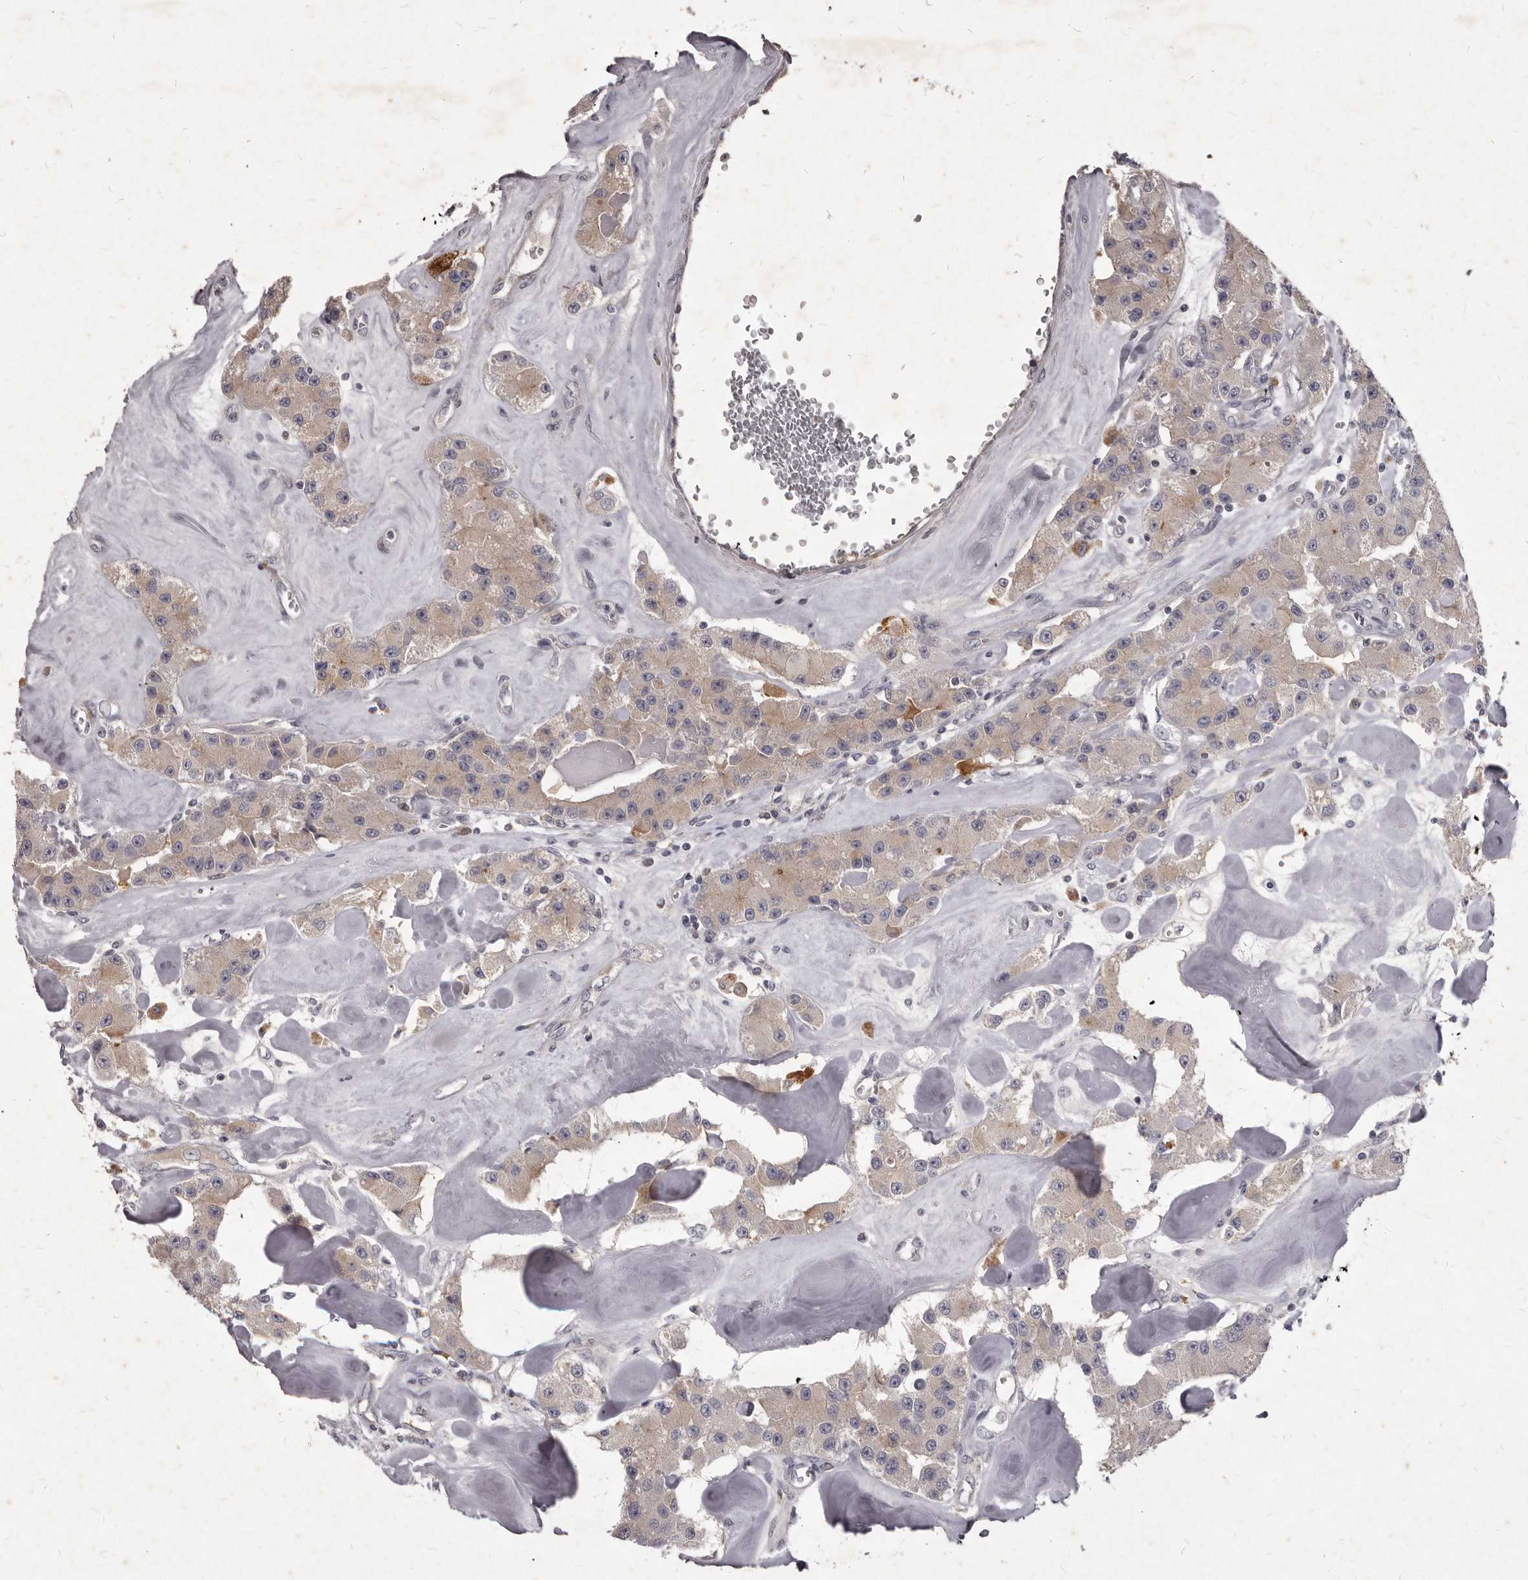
{"staining": {"intensity": "weak", "quantity": "25%-75%", "location": "cytoplasmic/membranous"}, "tissue": "carcinoid", "cell_type": "Tumor cells", "image_type": "cancer", "snomed": [{"axis": "morphology", "description": "Carcinoid, malignant, NOS"}, {"axis": "topography", "description": "Pancreas"}], "caption": "Tumor cells reveal weak cytoplasmic/membranous expression in approximately 25%-75% of cells in malignant carcinoid.", "gene": "GPRC5C", "patient": {"sex": "male", "age": 41}}